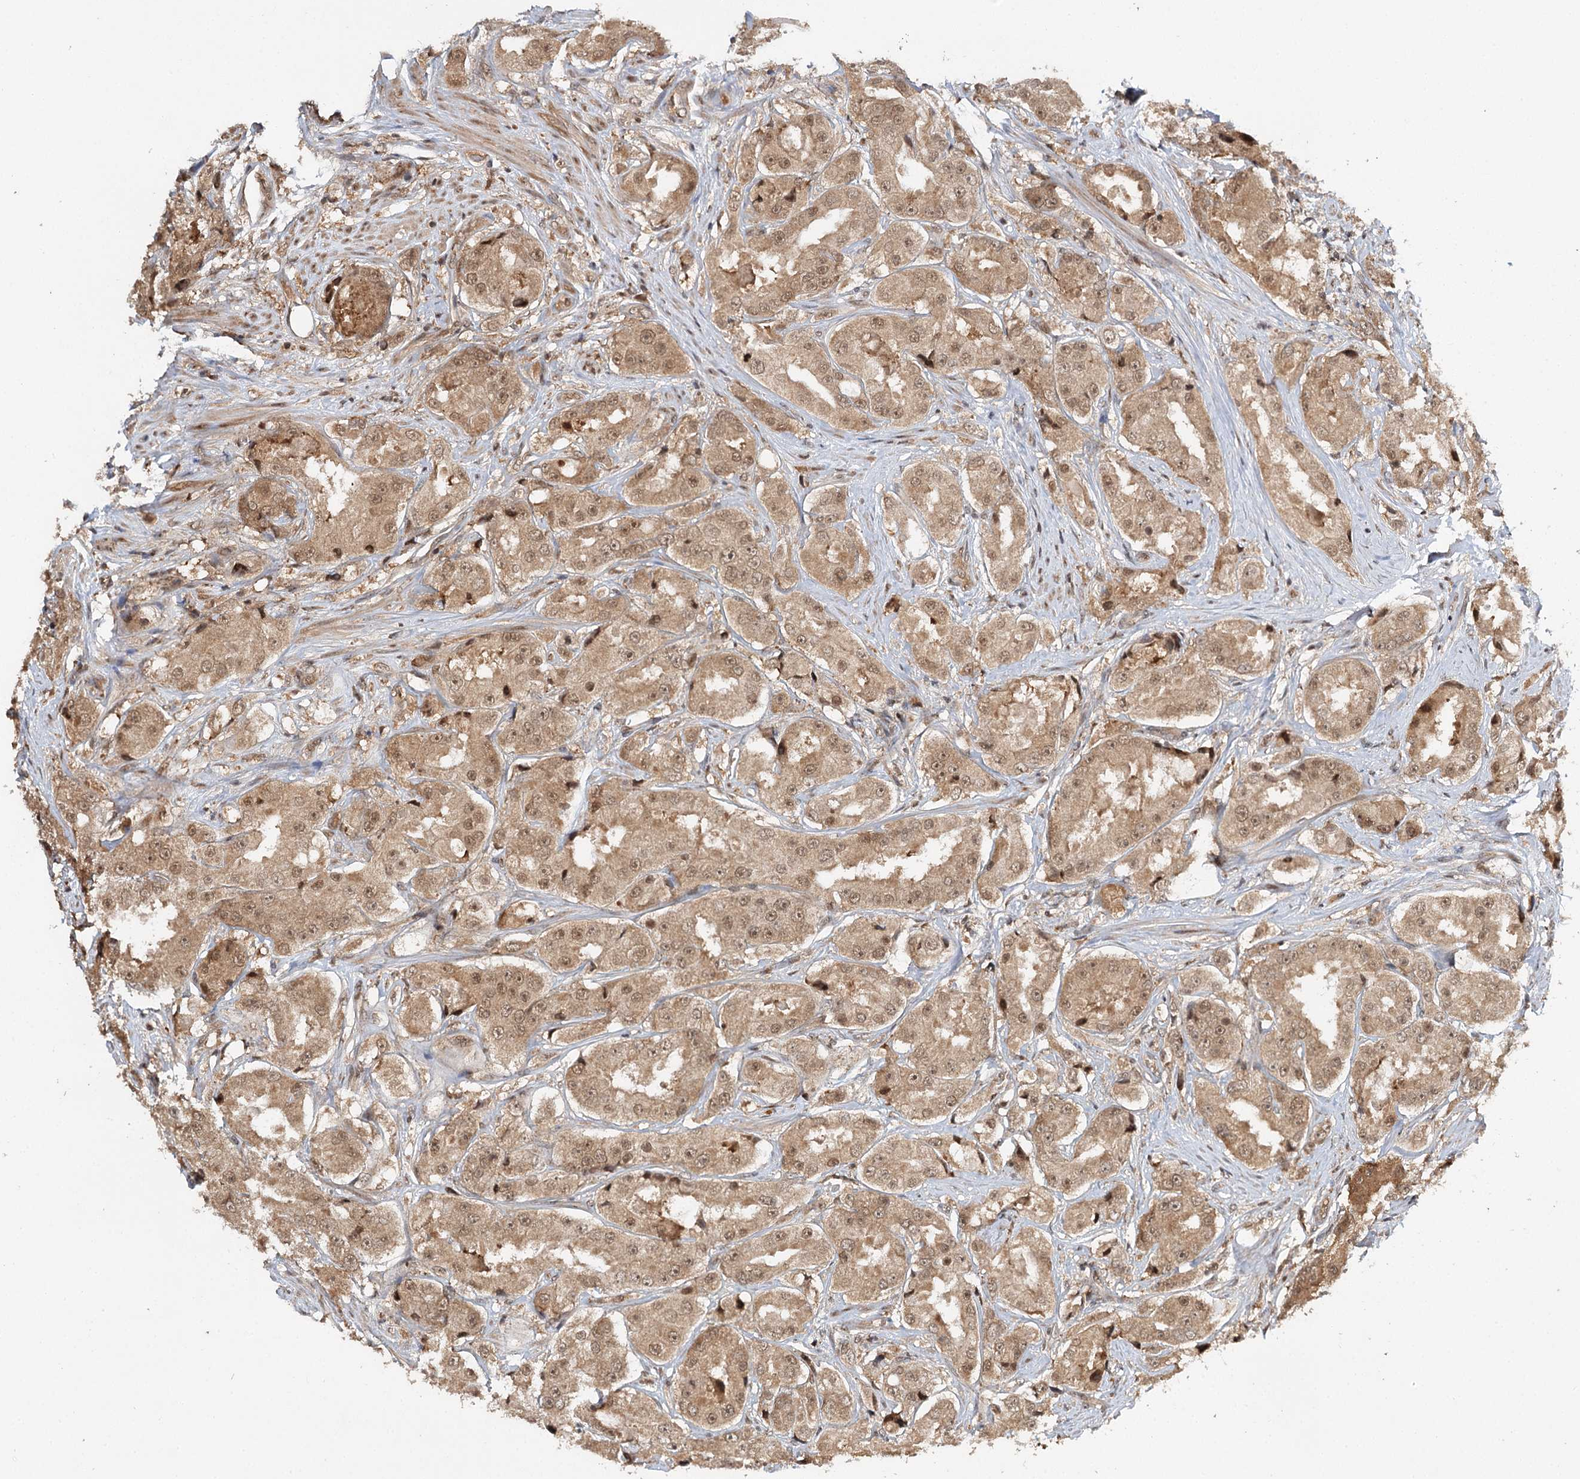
{"staining": {"intensity": "moderate", "quantity": ">75%", "location": "cytoplasmic/membranous,nuclear"}, "tissue": "prostate cancer", "cell_type": "Tumor cells", "image_type": "cancer", "snomed": [{"axis": "morphology", "description": "Adenocarcinoma, High grade"}, {"axis": "topography", "description": "Prostate"}], "caption": "DAB immunohistochemical staining of human prostate cancer (adenocarcinoma (high-grade)) shows moderate cytoplasmic/membranous and nuclear protein positivity in approximately >75% of tumor cells. The staining was performed using DAB (3,3'-diaminobenzidine), with brown indicating positive protein expression. Nuclei are stained blue with hematoxylin.", "gene": "N6AMT1", "patient": {"sex": "male", "age": 73}}